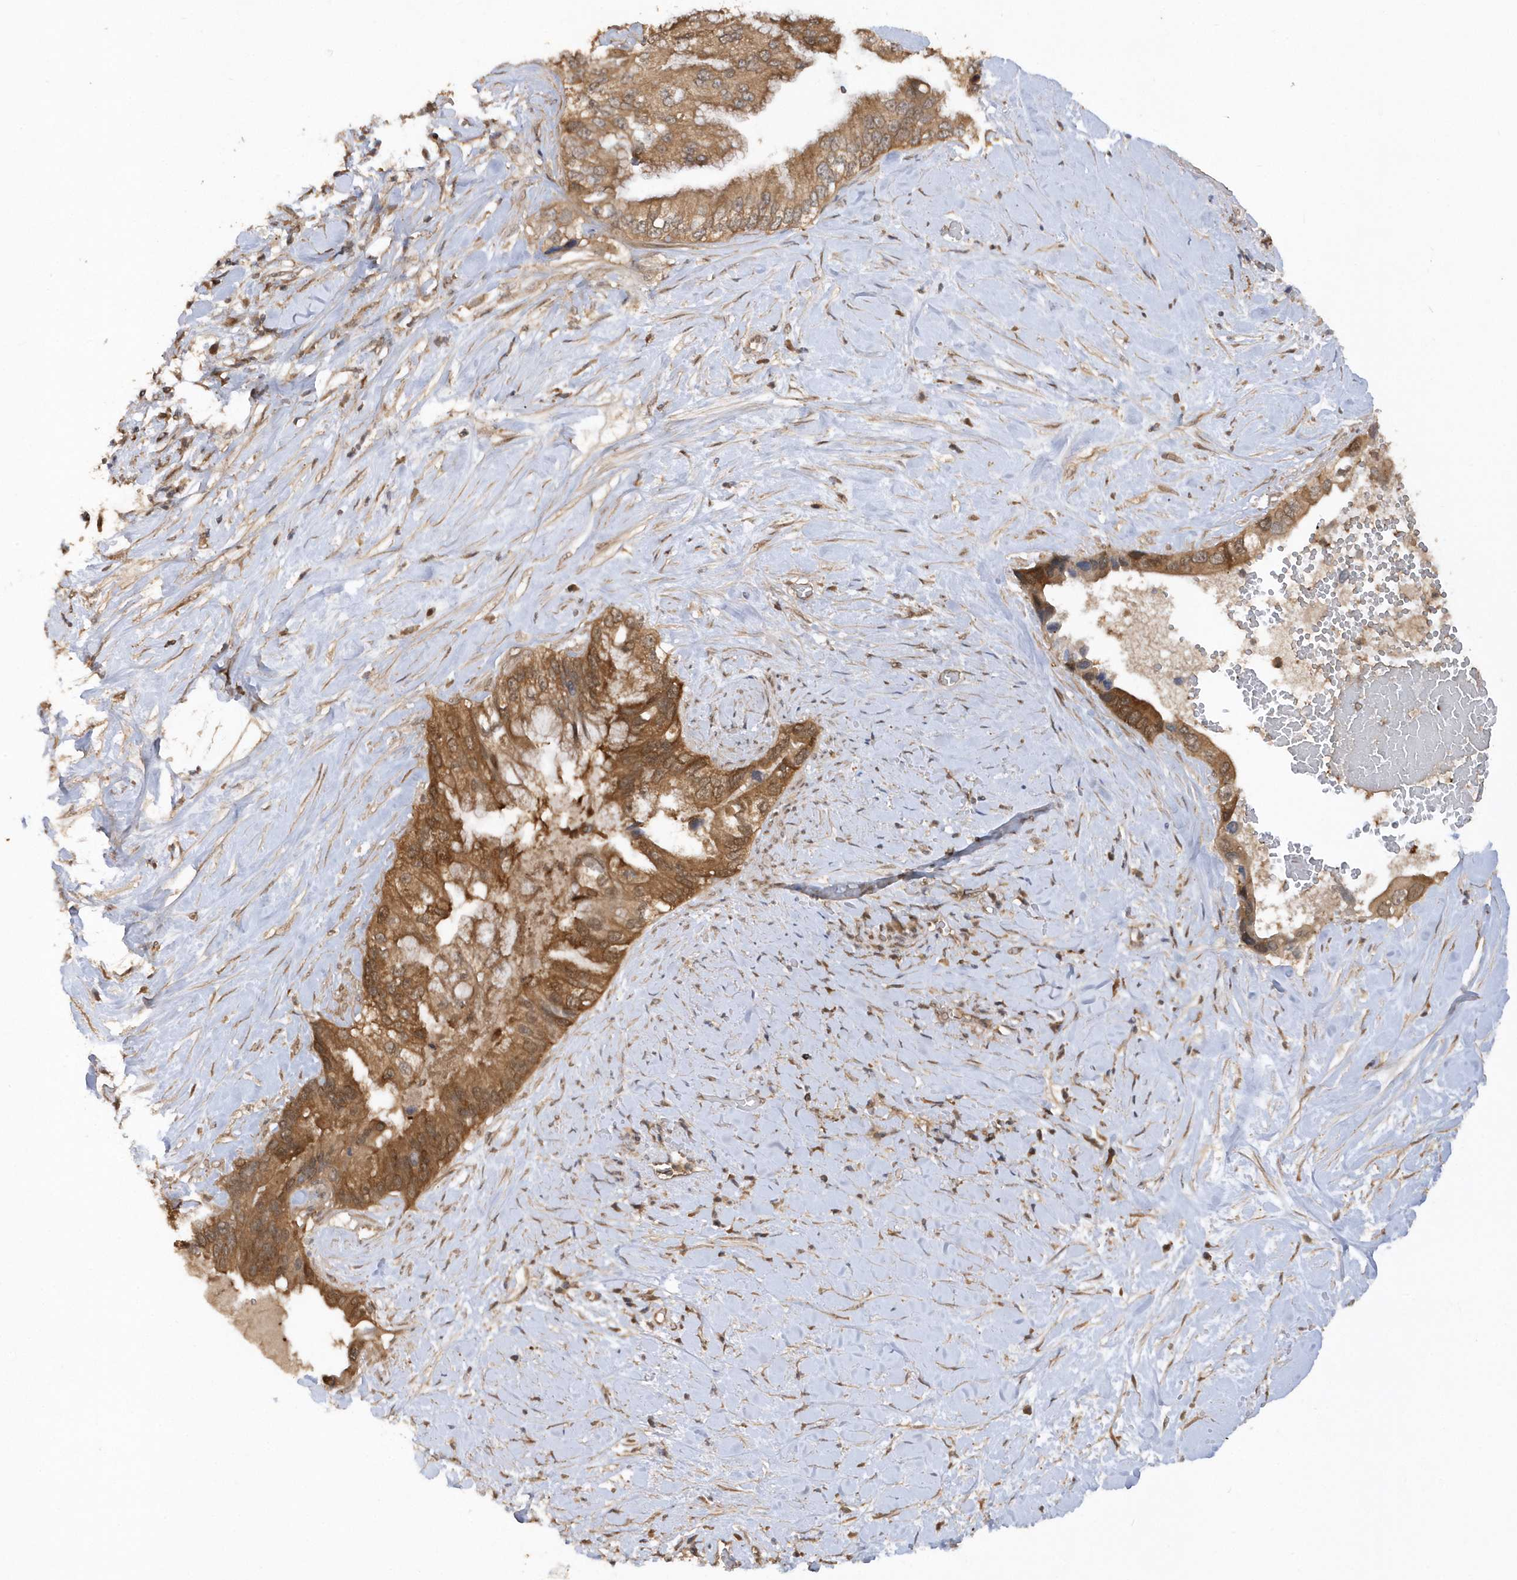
{"staining": {"intensity": "moderate", "quantity": ">75%", "location": "cytoplasmic/membranous"}, "tissue": "pancreatic cancer", "cell_type": "Tumor cells", "image_type": "cancer", "snomed": [{"axis": "morphology", "description": "Inflammation, NOS"}, {"axis": "morphology", "description": "Adenocarcinoma, NOS"}, {"axis": "topography", "description": "Pancreas"}], "caption": "The photomicrograph shows a brown stain indicating the presence of a protein in the cytoplasmic/membranous of tumor cells in pancreatic cancer (adenocarcinoma).", "gene": "RPE", "patient": {"sex": "female", "age": 56}}